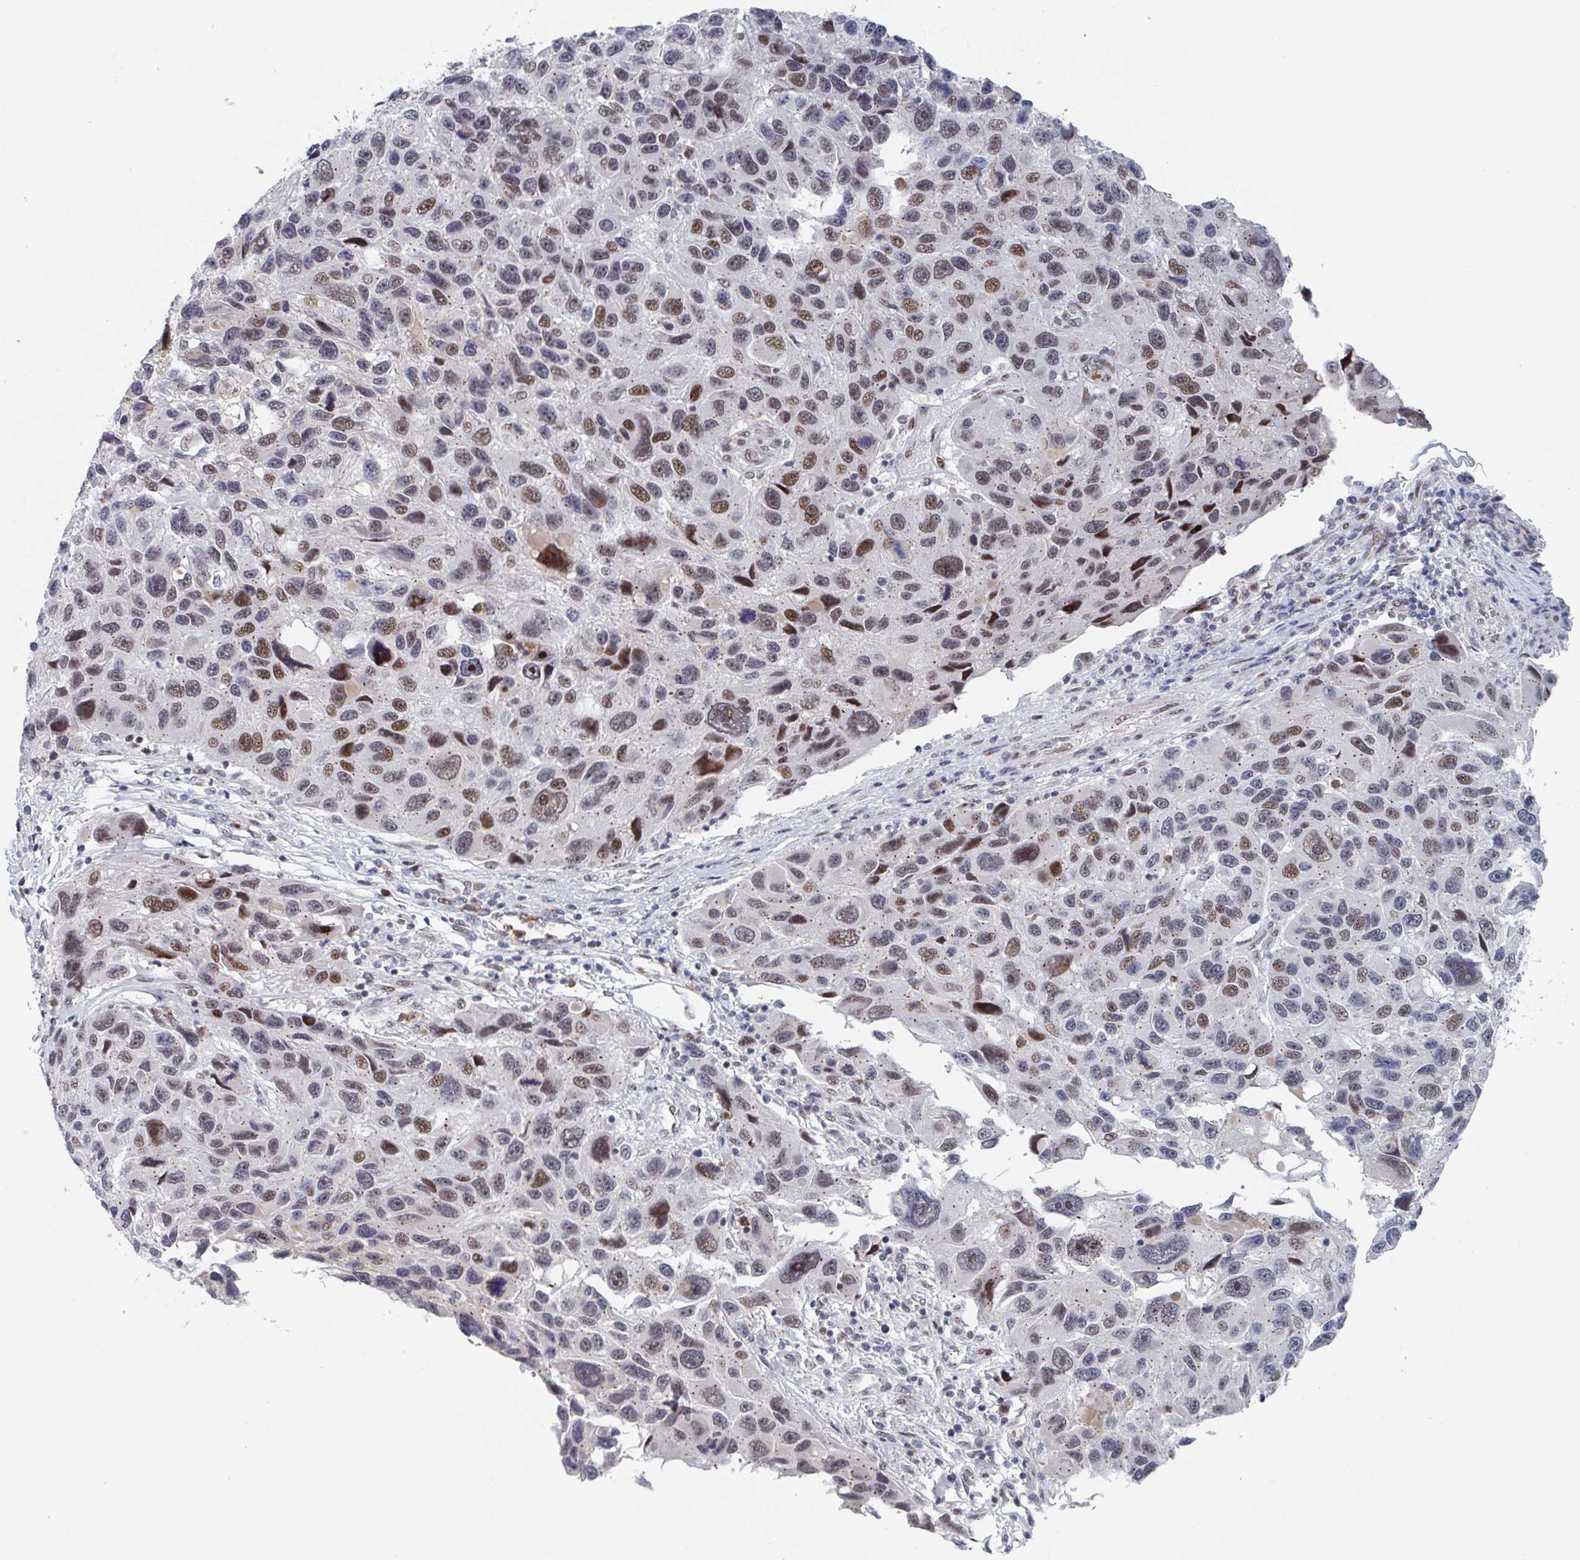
{"staining": {"intensity": "moderate", "quantity": "25%-75%", "location": "nuclear"}, "tissue": "melanoma", "cell_type": "Tumor cells", "image_type": "cancer", "snomed": [{"axis": "morphology", "description": "Malignant melanoma, NOS"}, {"axis": "topography", "description": "Skin"}], "caption": "DAB (3,3'-diaminobenzidine) immunohistochemical staining of malignant melanoma reveals moderate nuclear protein staining in approximately 25%-75% of tumor cells.", "gene": "RNF212", "patient": {"sex": "male", "age": 53}}